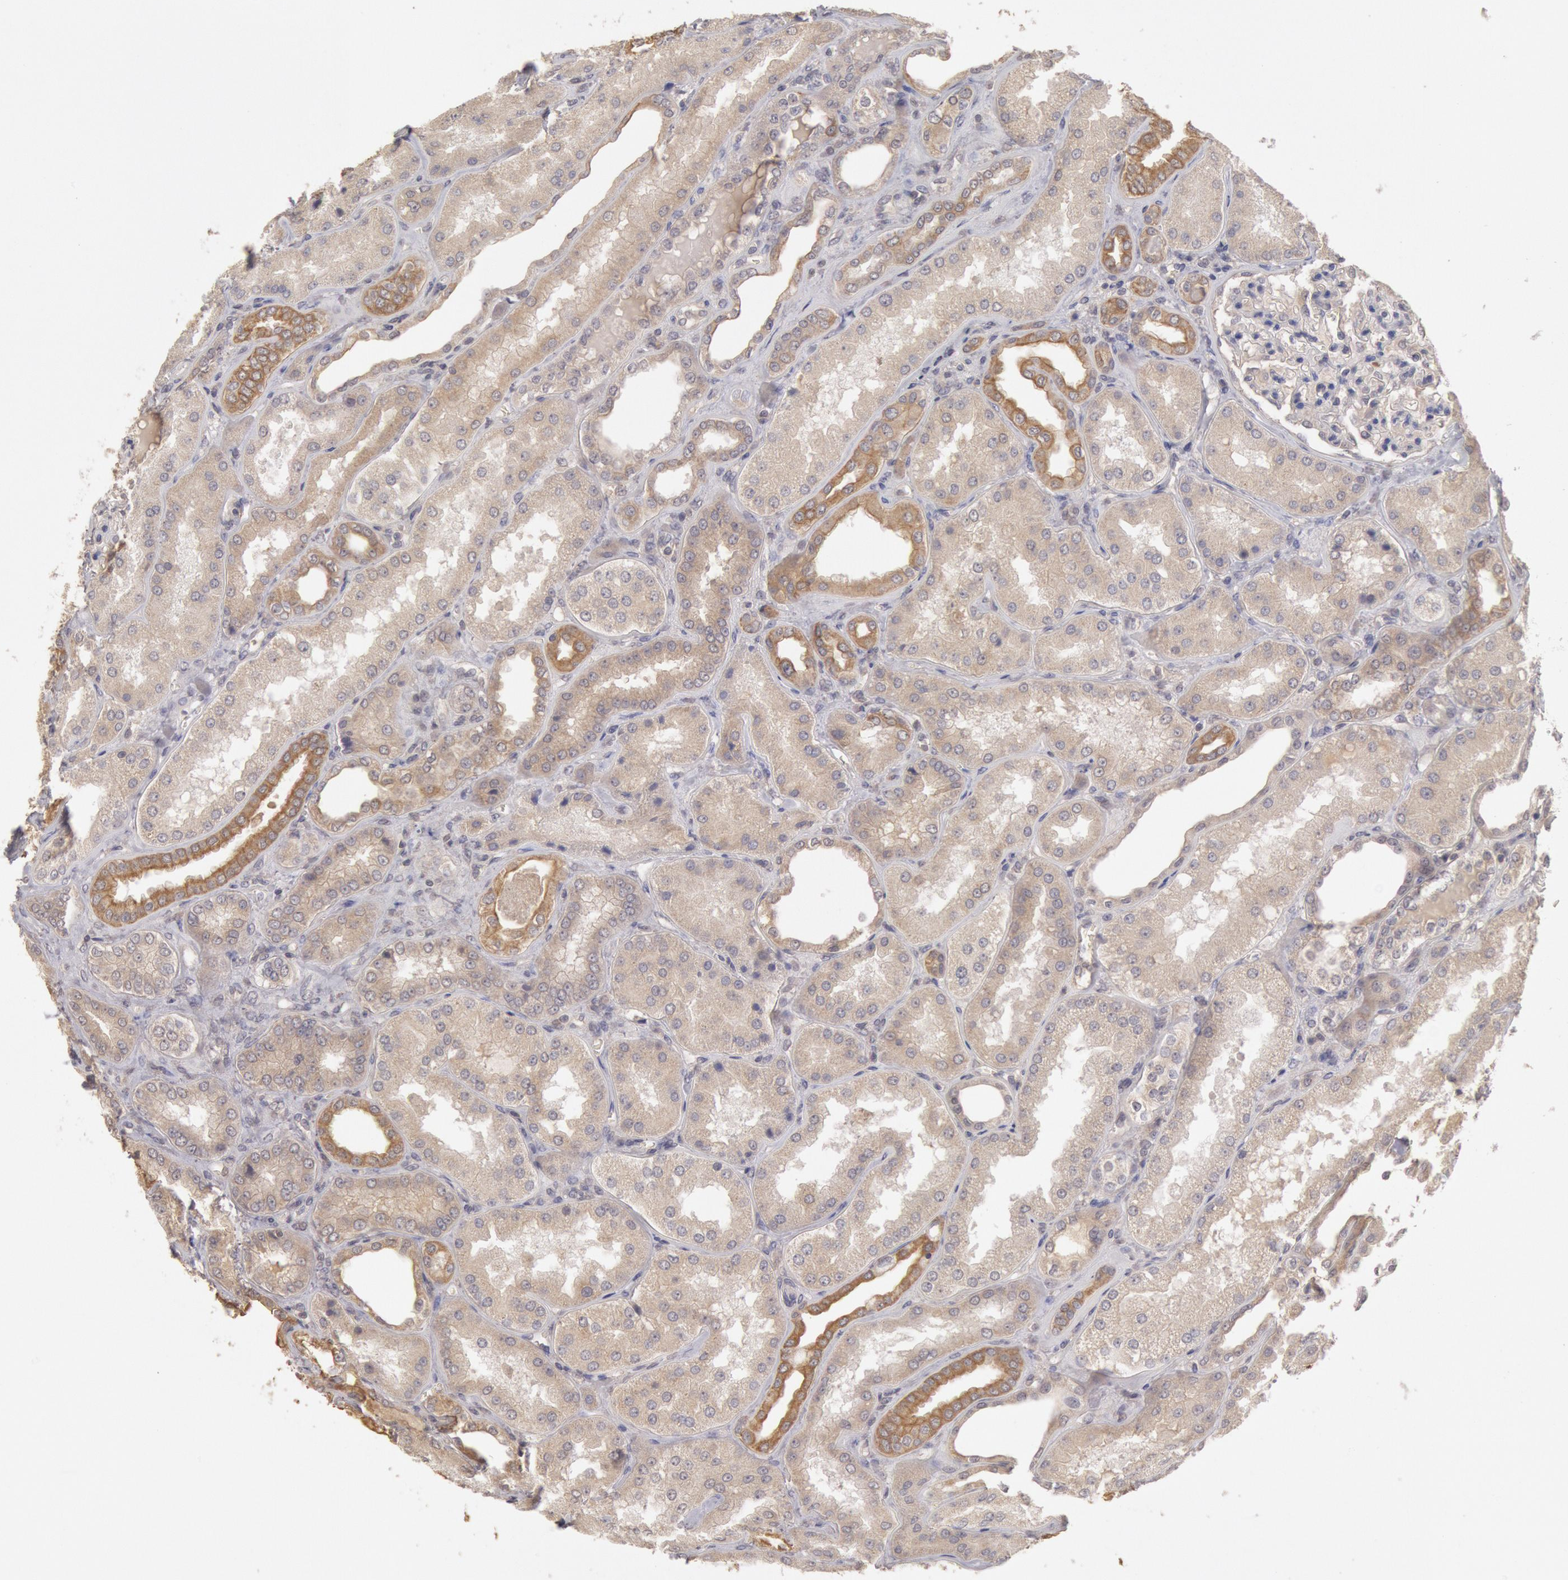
{"staining": {"intensity": "negative", "quantity": "none", "location": "none"}, "tissue": "kidney", "cell_type": "Cells in glomeruli", "image_type": "normal", "snomed": [{"axis": "morphology", "description": "Normal tissue, NOS"}, {"axis": "topography", "description": "Kidney"}], "caption": "Photomicrograph shows no protein staining in cells in glomeruli of unremarkable kidney.", "gene": "ZFP36L1", "patient": {"sex": "female", "age": 56}}